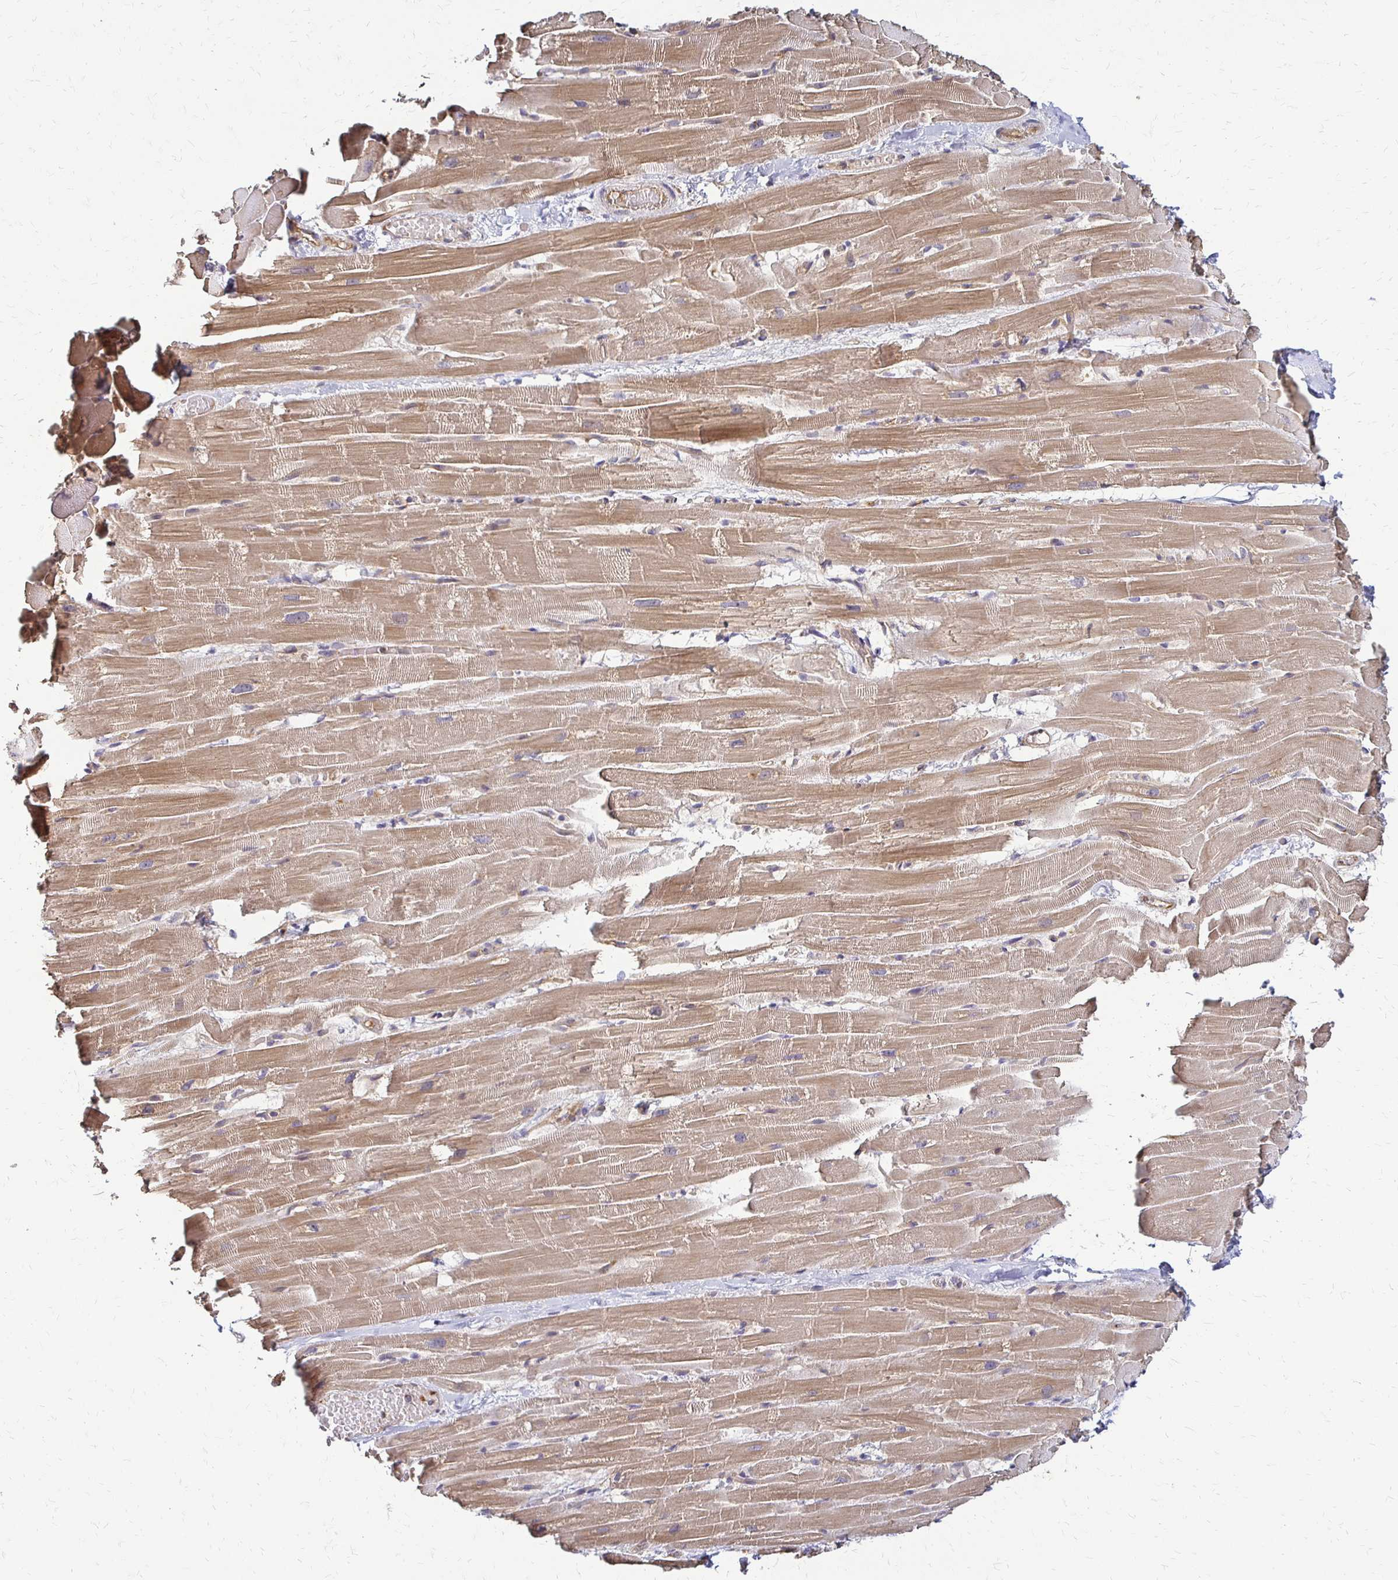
{"staining": {"intensity": "moderate", "quantity": ">75%", "location": "cytoplasmic/membranous"}, "tissue": "heart muscle", "cell_type": "Cardiomyocytes", "image_type": "normal", "snomed": [{"axis": "morphology", "description": "Normal tissue, NOS"}, {"axis": "topography", "description": "Heart"}], "caption": "Immunohistochemistry (IHC) photomicrograph of benign heart muscle: human heart muscle stained using immunohistochemistry (IHC) exhibits medium levels of moderate protein expression localized specifically in the cytoplasmic/membranous of cardiomyocytes, appearing as a cytoplasmic/membranous brown color.", "gene": "SLC9A9", "patient": {"sex": "male", "age": 37}}